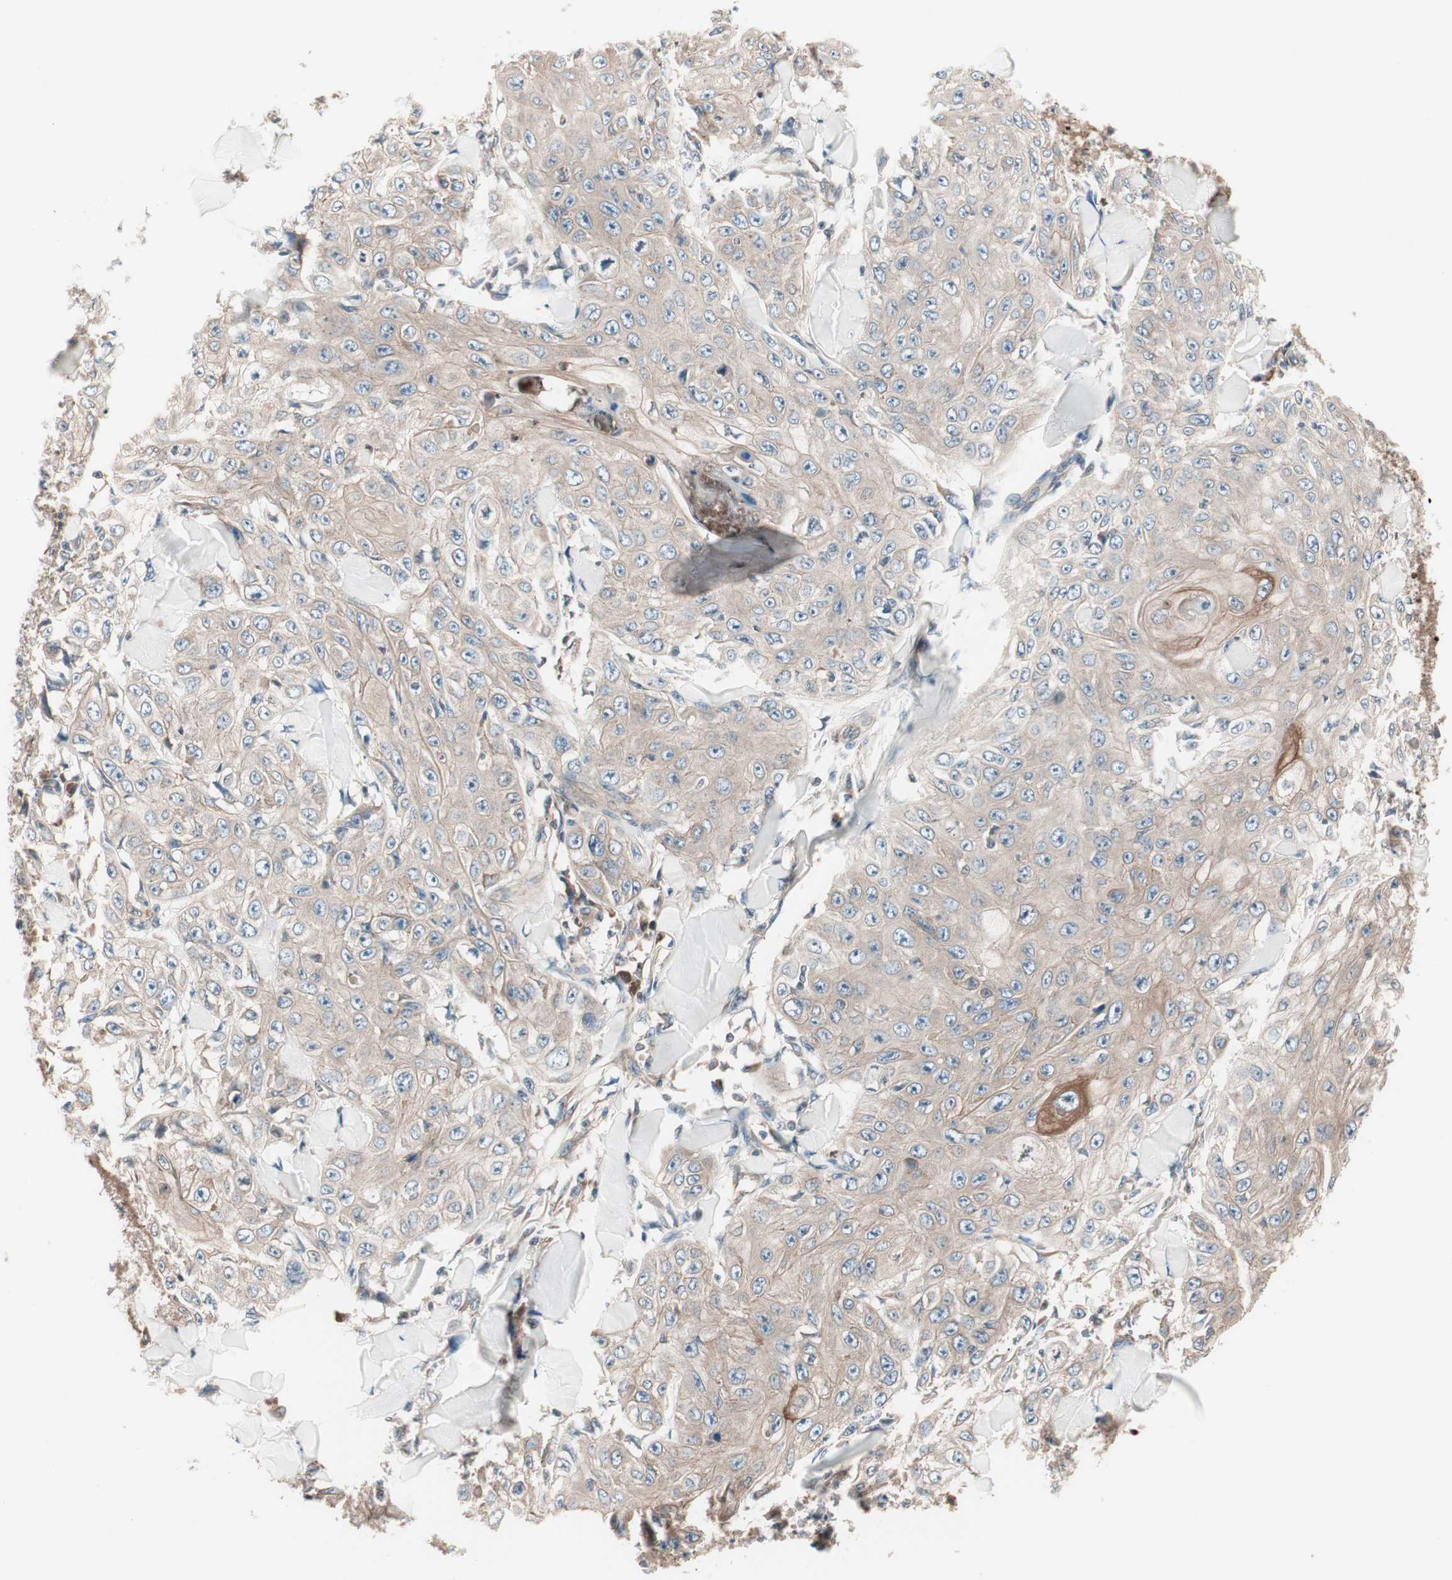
{"staining": {"intensity": "moderate", "quantity": ">75%", "location": "cytoplasmic/membranous"}, "tissue": "skin cancer", "cell_type": "Tumor cells", "image_type": "cancer", "snomed": [{"axis": "morphology", "description": "Squamous cell carcinoma, NOS"}, {"axis": "topography", "description": "Skin"}], "caption": "The image exhibits staining of skin cancer (squamous cell carcinoma), revealing moderate cytoplasmic/membranous protein staining (brown color) within tumor cells. Using DAB (3,3'-diaminobenzidine) (brown) and hematoxylin (blue) stains, captured at high magnification using brightfield microscopy.", "gene": "TSG101", "patient": {"sex": "male", "age": 86}}